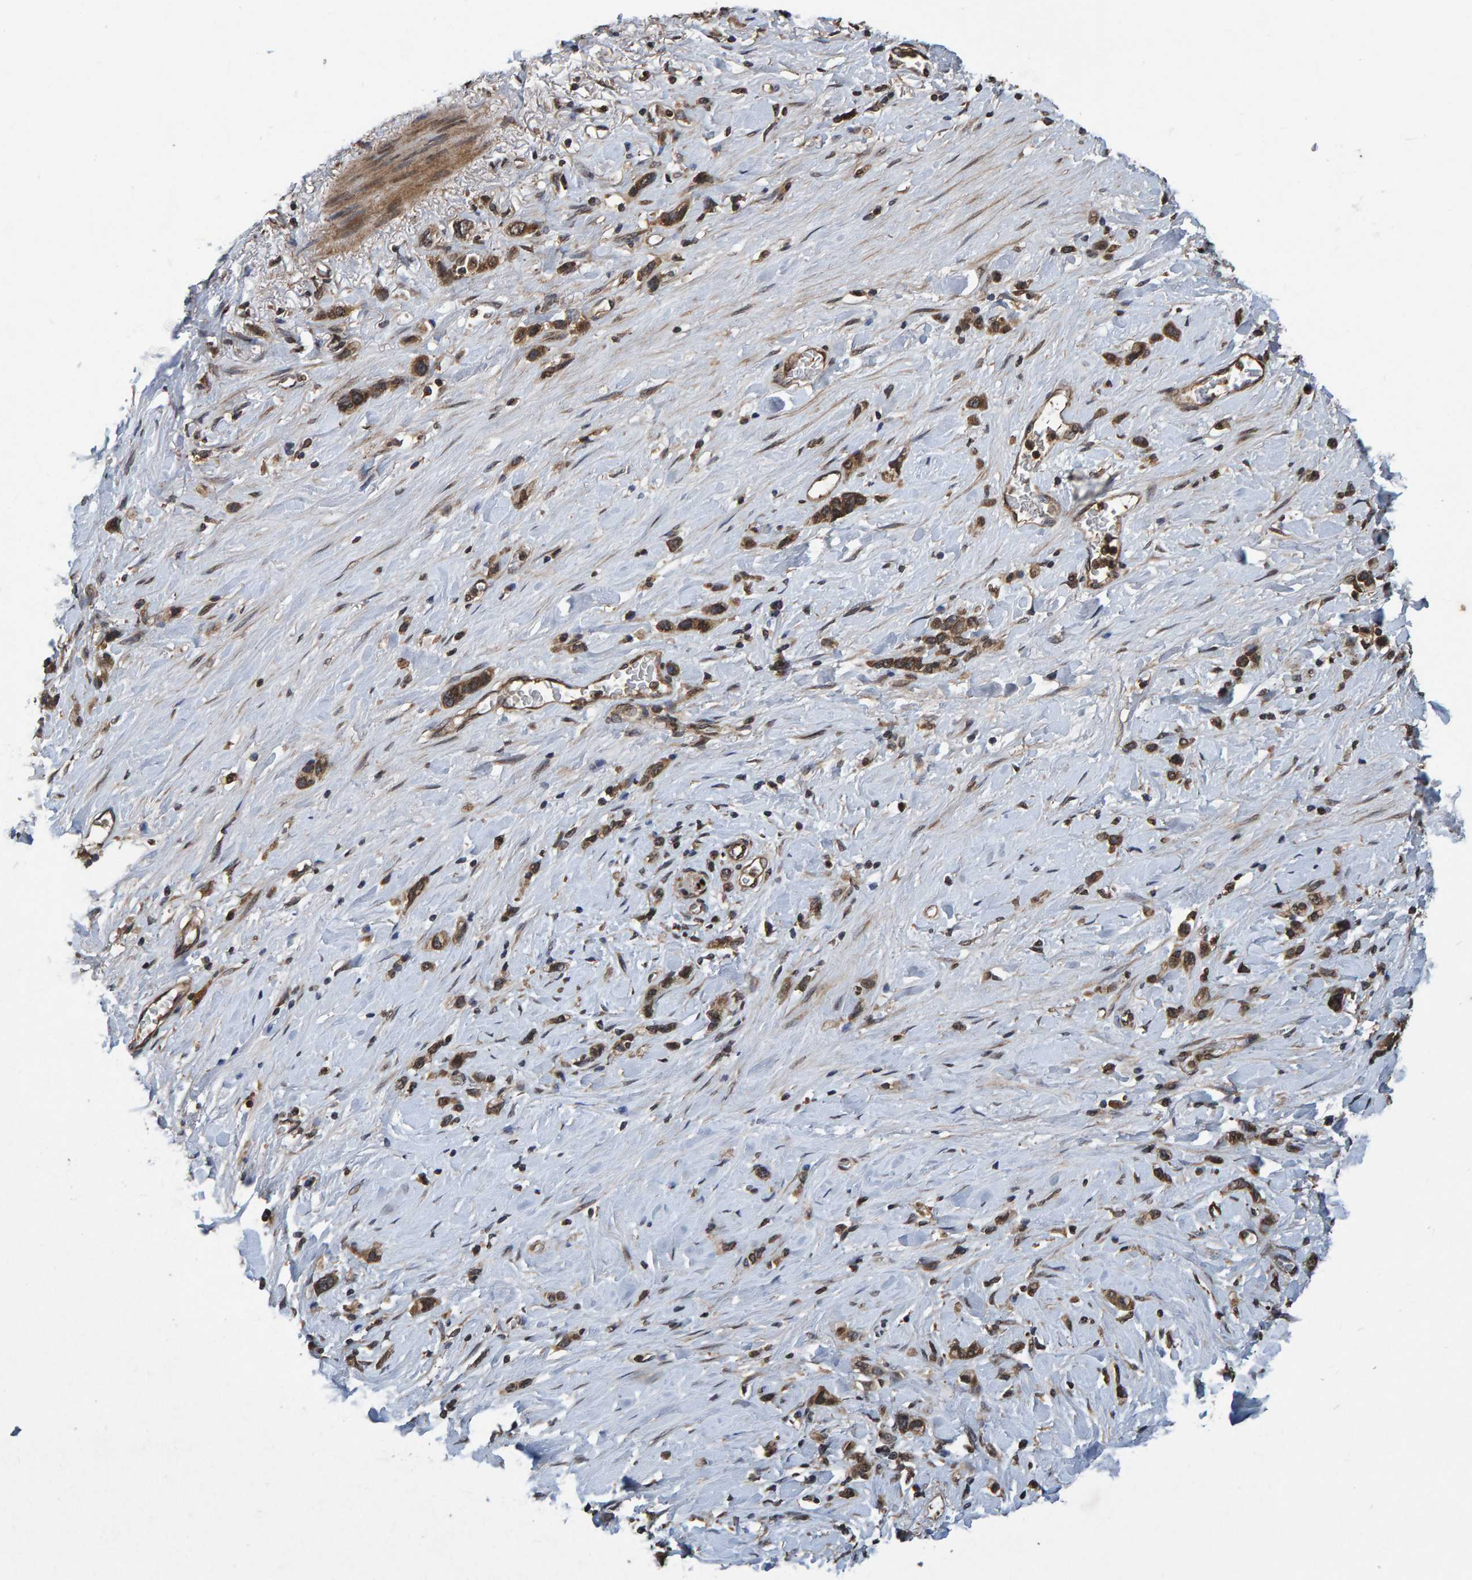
{"staining": {"intensity": "moderate", "quantity": ">75%", "location": "cytoplasmic/membranous"}, "tissue": "stomach cancer", "cell_type": "Tumor cells", "image_type": "cancer", "snomed": [{"axis": "morphology", "description": "Normal tissue, NOS"}, {"axis": "morphology", "description": "Adenocarcinoma, NOS"}, {"axis": "morphology", "description": "Adenocarcinoma, High grade"}, {"axis": "topography", "description": "Stomach, upper"}, {"axis": "topography", "description": "Stomach"}], "caption": "Stomach cancer stained for a protein shows moderate cytoplasmic/membranous positivity in tumor cells.", "gene": "GAB2", "patient": {"sex": "female", "age": 65}}